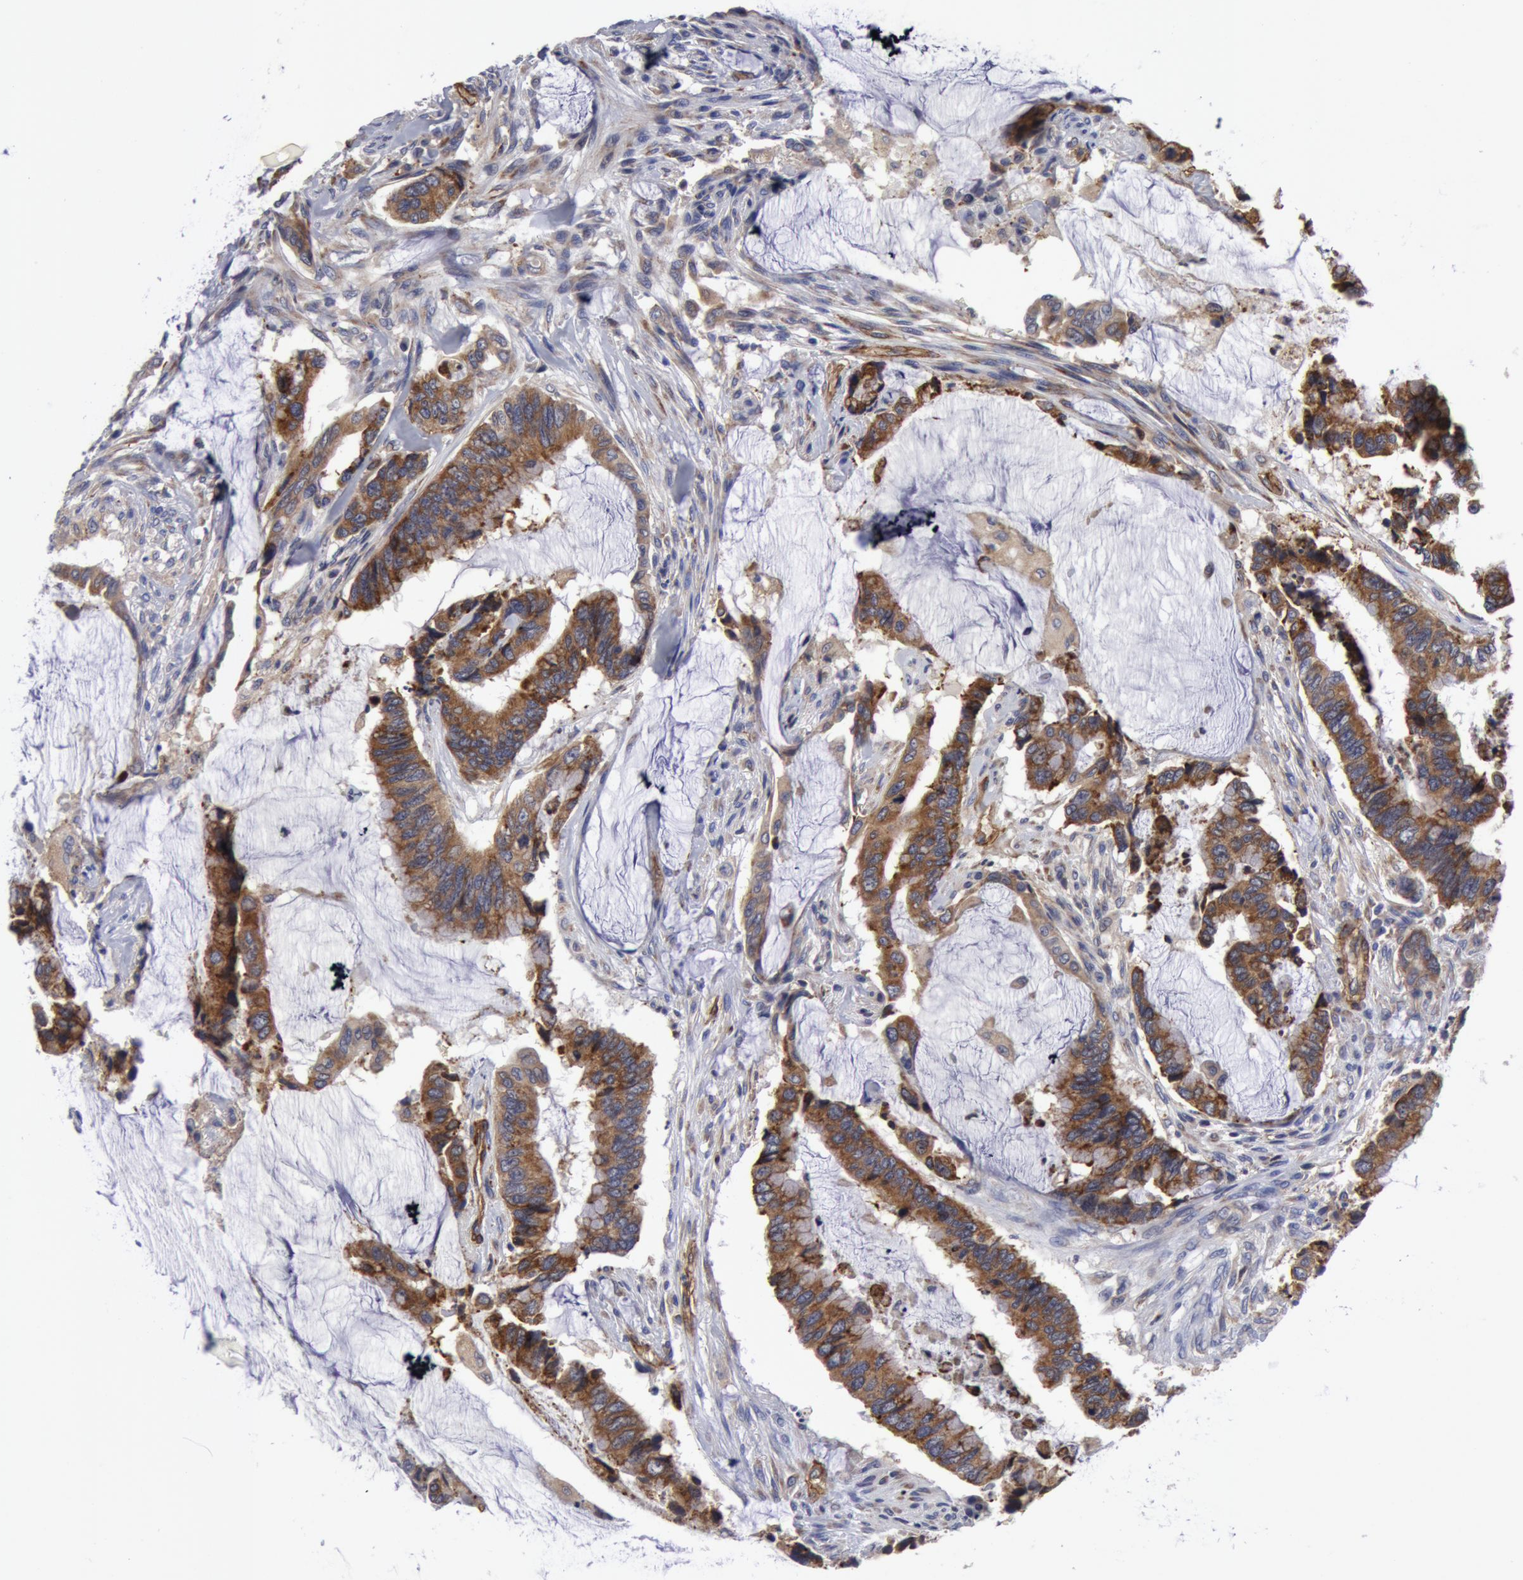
{"staining": {"intensity": "moderate", "quantity": ">75%", "location": "cytoplasmic/membranous"}, "tissue": "colorectal cancer", "cell_type": "Tumor cells", "image_type": "cancer", "snomed": [{"axis": "morphology", "description": "Adenocarcinoma, NOS"}, {"axis": "topography", "description": "Rectum"}], "caption": "DAB (3,3'-diaminobenzidine) immunohistochemical staining of colorectal adenocarcinoma displays moderate cytoplasmic/membranous protein expression in about >75% of tumor cells.", "gene": "IL23A", "patient": {"sex": "female", "age": 59}}